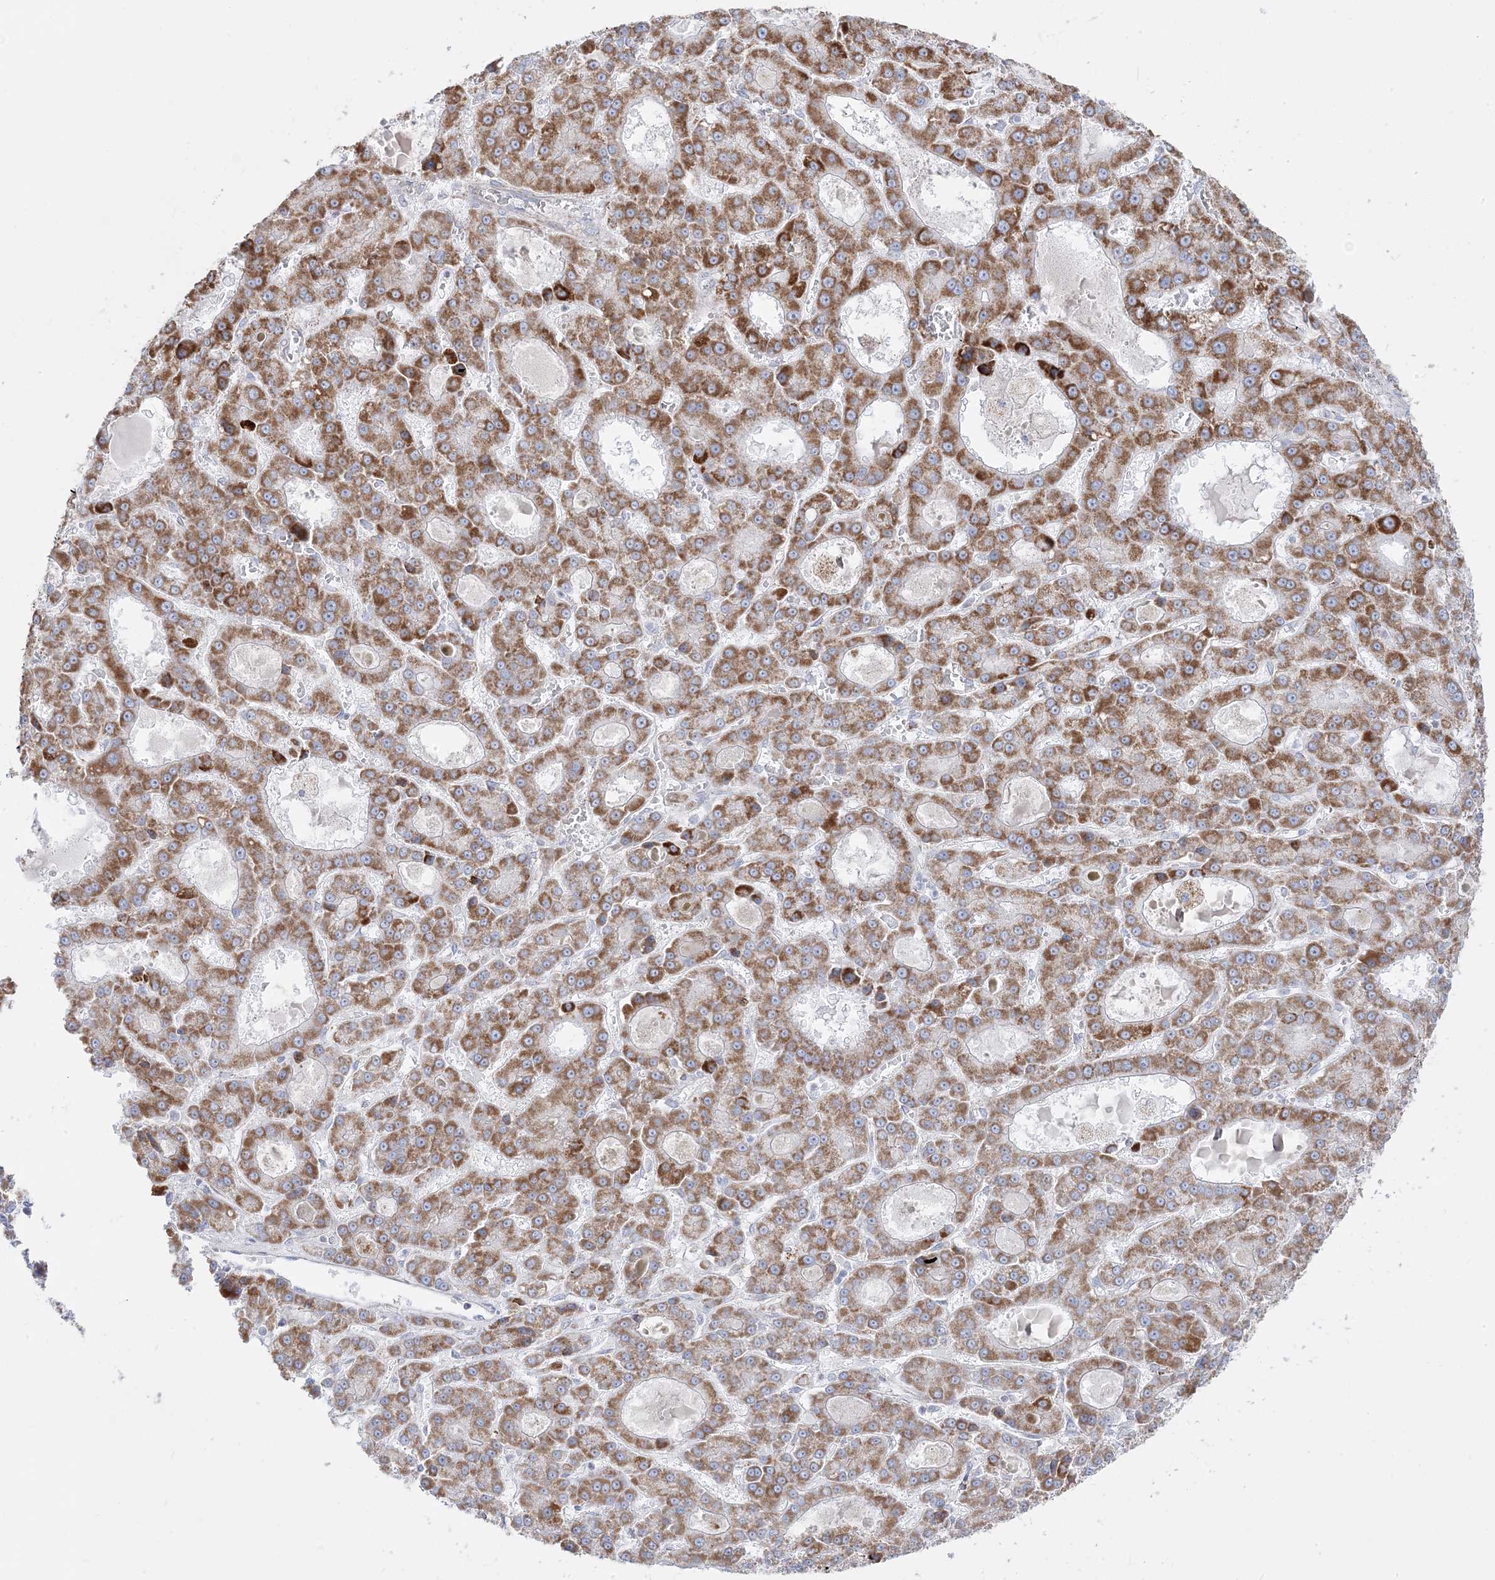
{"staining": {"intensity": "moderate", "quantity": ">75%", "location": "cytoplasmic/membranous"}, "tissue": "liver cancer", "cell_type": "Tumor cells", "image_type": "cancer", "snomed": [{"axis": "morphology", "description": "Carcinoma, Hepatocellular, NOS"}, {"axis": "topography", "description": "Liver"}], "caption": "Liver cancer (hepatocellular carcinoma) was stained to show a protein in brown. There is medium levels of moderate cytoplasmic/membranous positivity in about >75% of tumor cells.", "gene": "PCCB", "patient": {"sex": "male", "age": 70}}